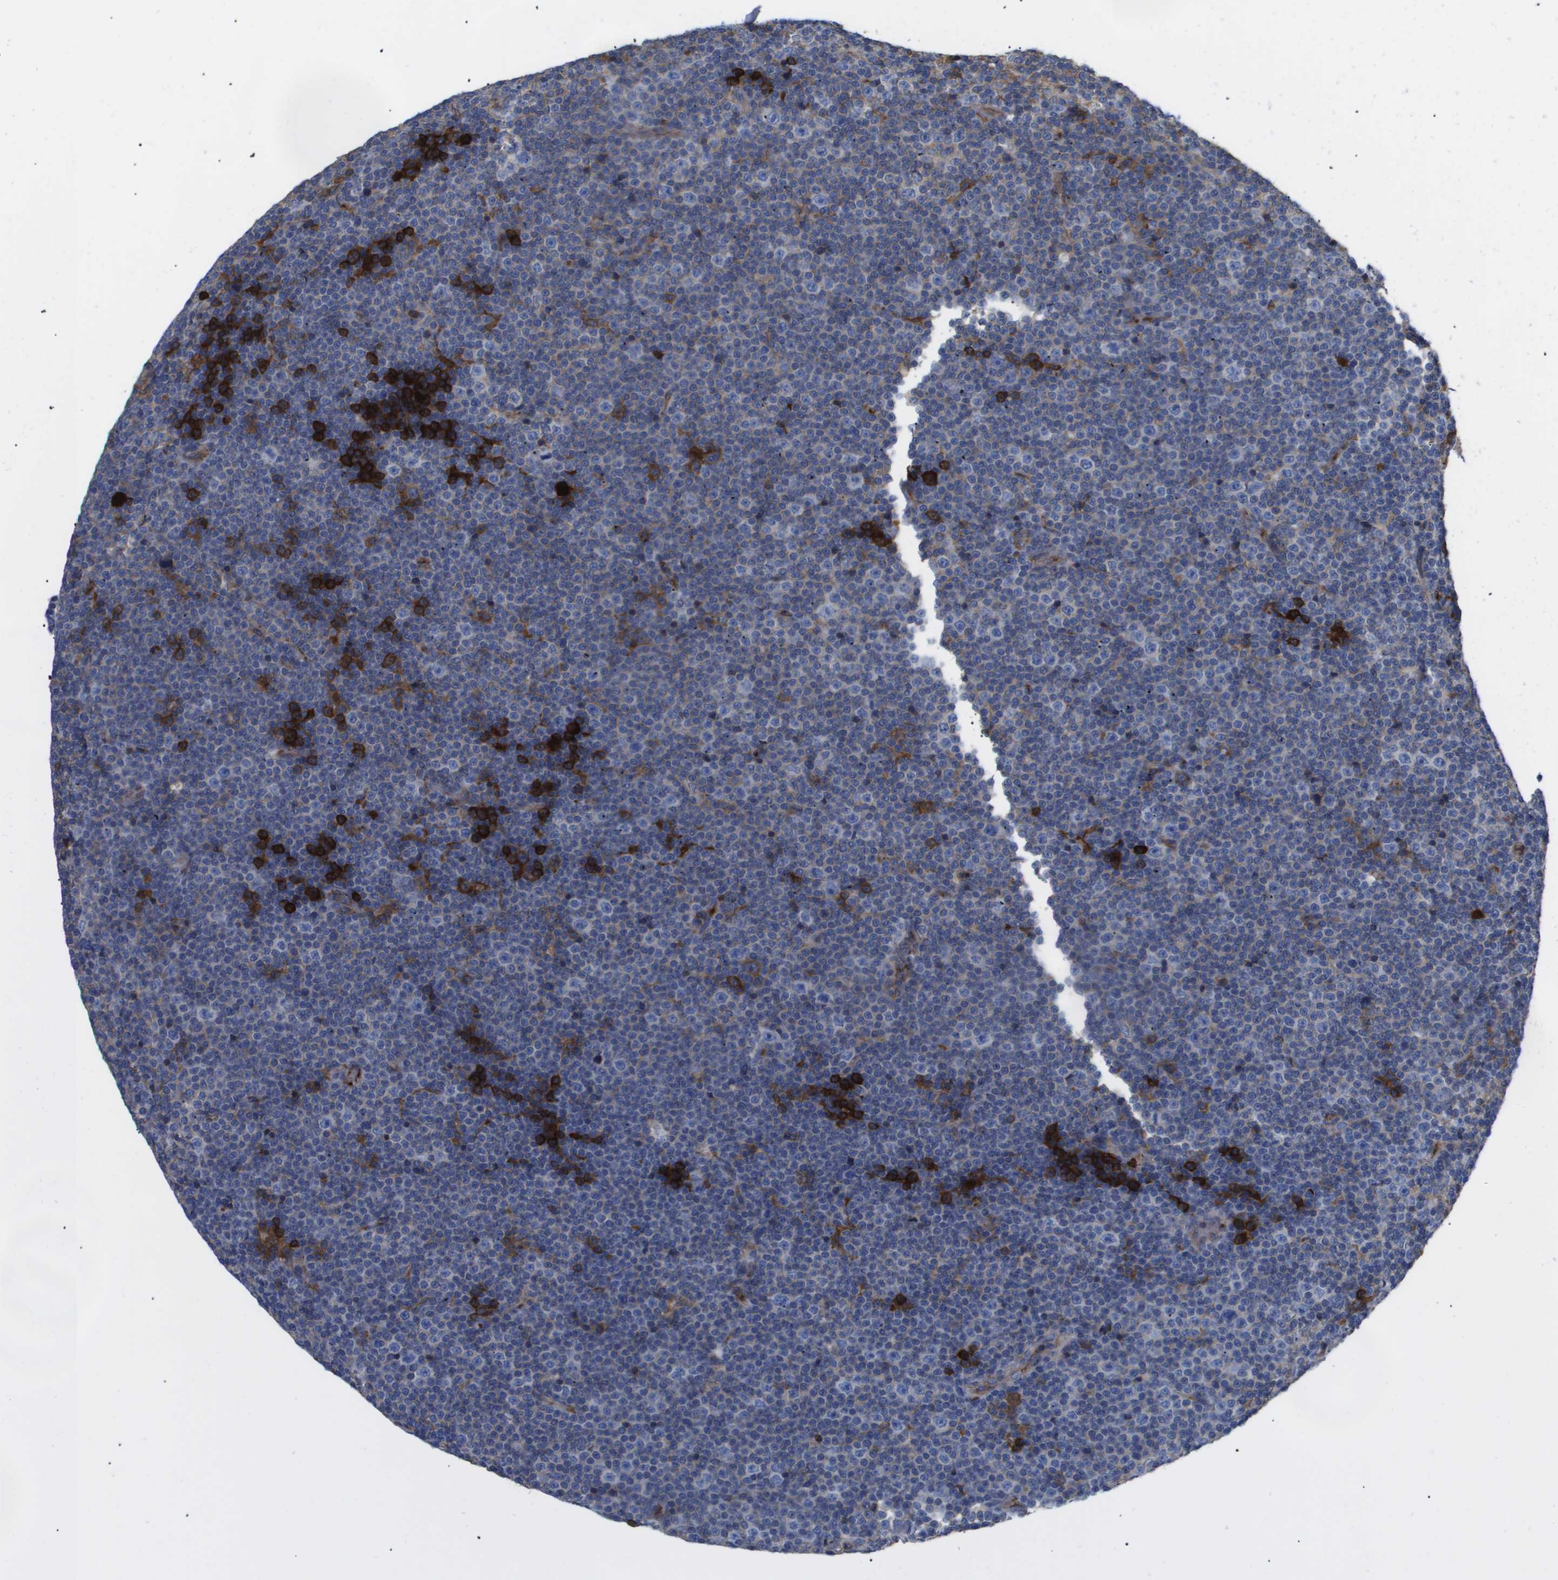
{"staining": {"intensity": "negative", "quantity": "none", "location": "none"}, "tissue": "lymphoma", "cell_type": "Tumor cells", "image_type": "cancer", "snomed": [{"axis": "morphology", "description": "Malignant lymphoma, non-Hodgkin's type, Low grade"}, {"axis": "topography", "description": "Lymph node"}], "caption": "Image shows no protein expression in tumor cells of low-grade malignant lymphoma, non-Hodgkin's type tissue.", "gene": "SERPINA6", "patient": {"sex": "female", "age": 67}}